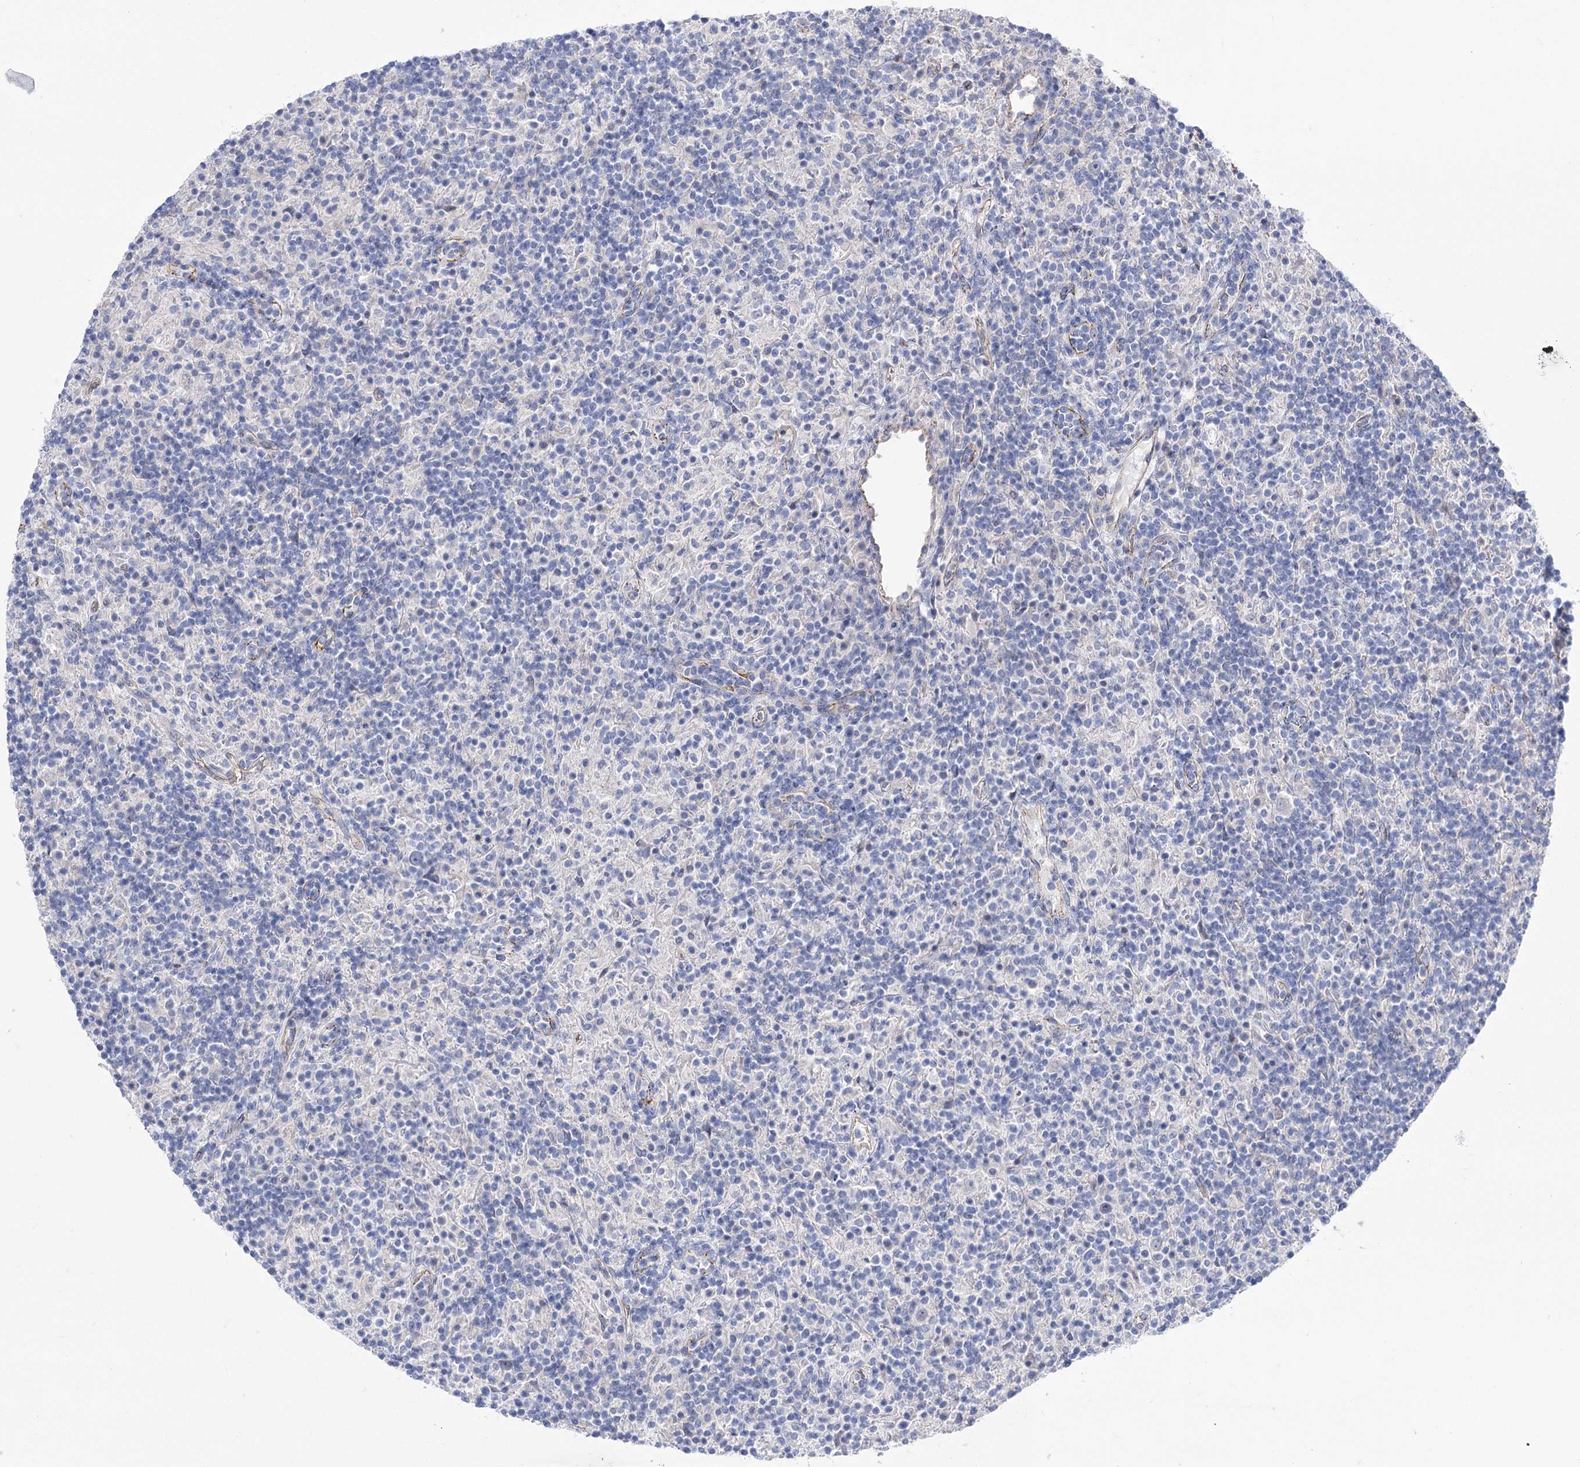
{"staining": {"intensity": "negative", "quantity": "none", "location": "none"}, "tissue": "lymphoma", "cell_type": "Tumor cells", "image_type": "cancer", "snomed": [{"axis": "morphology", "description": "Hodgkin's disease, NOS"}, {"axis": "topography", "description": "Lymph node"}], "caption": "IHC of lymphoma displays no positivity in tumor cells.", "gene": "NRAP", "patient": {"sex": "male", "age": 70}}